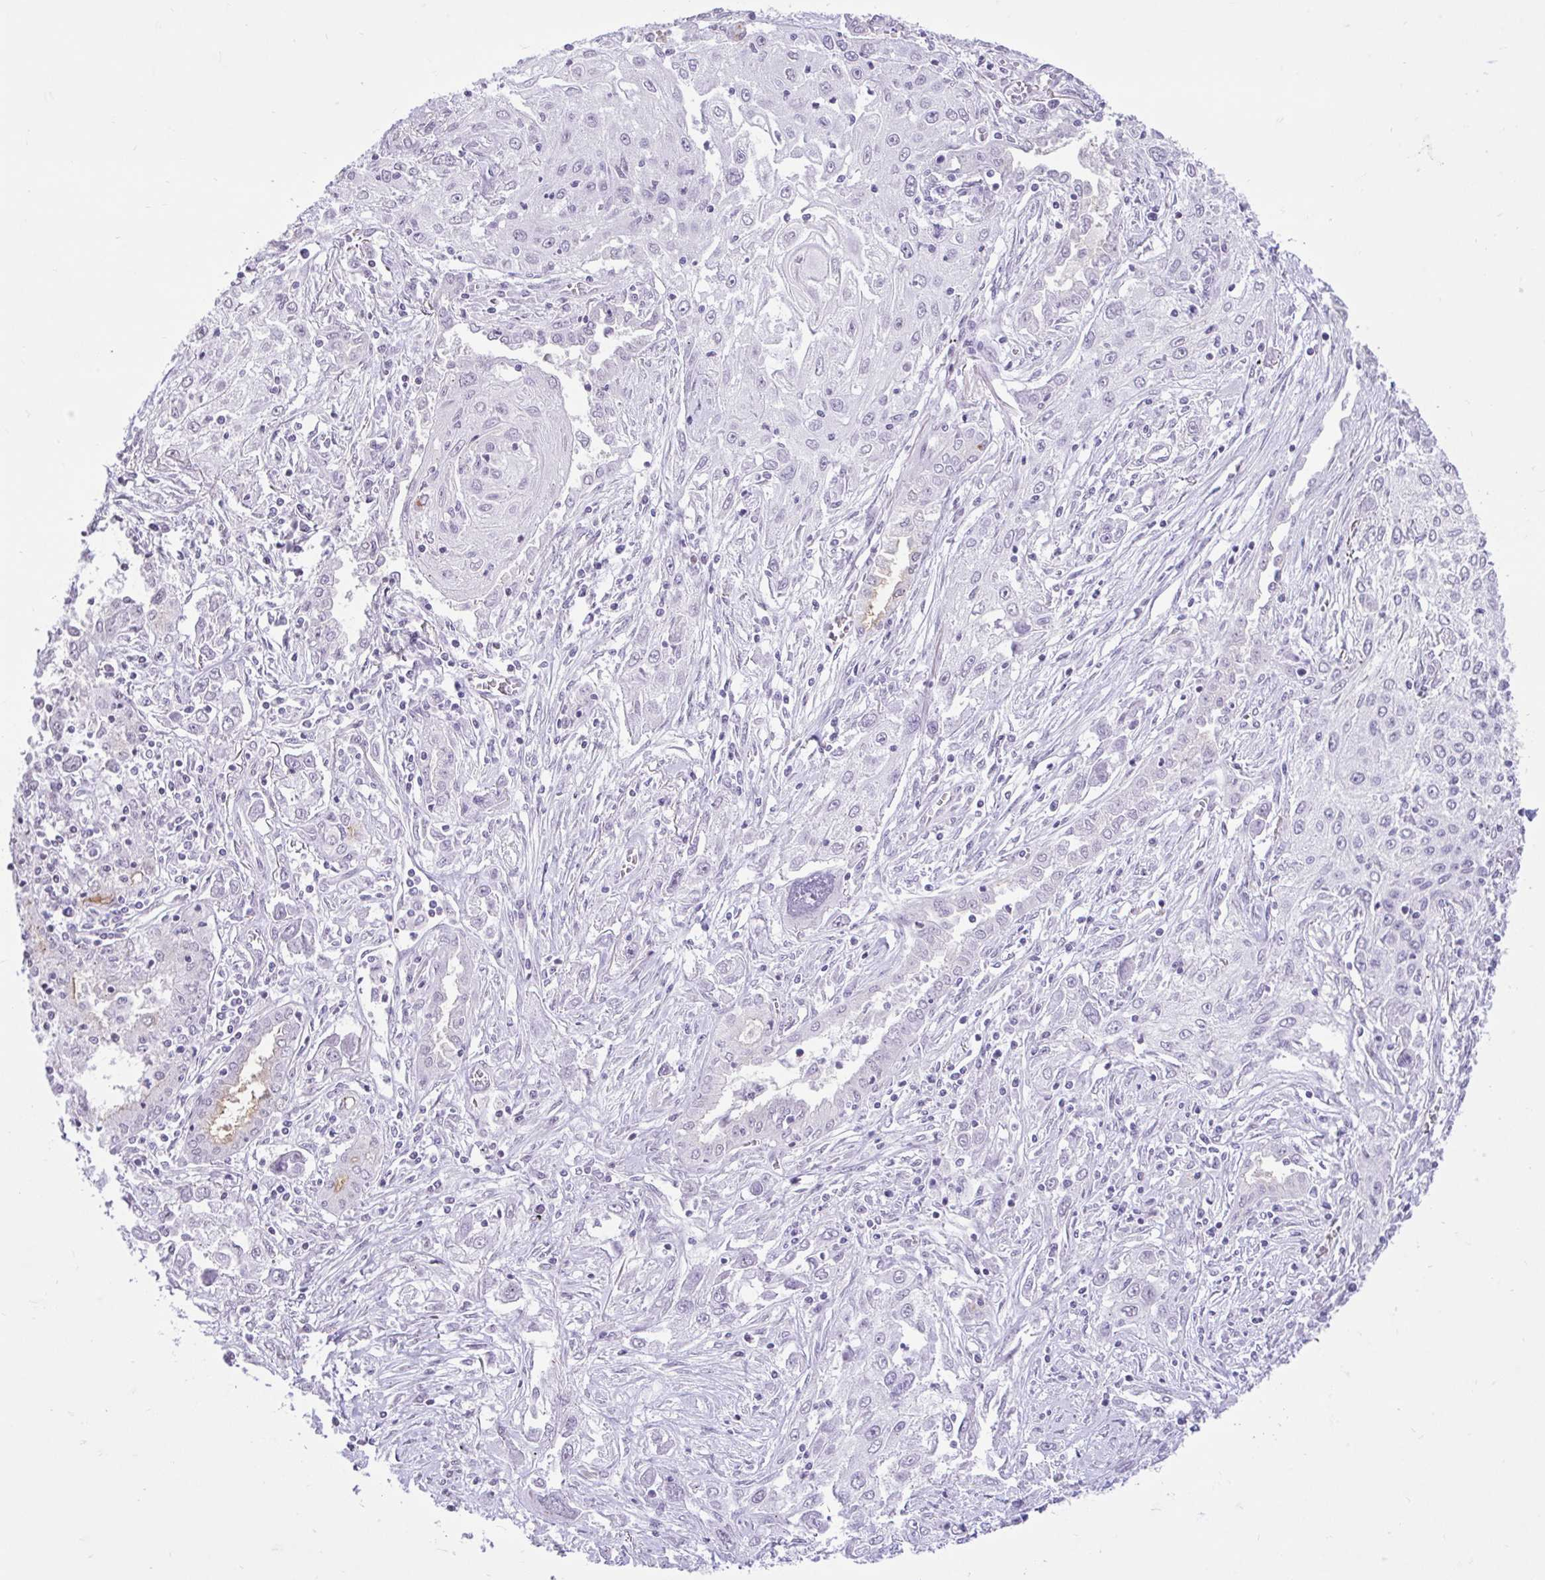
{"staining": {"intensity": "negative", "quantity": "none", "location": "none"}, "tissue": "lung cancer", "cell_type": "Tumor cells", "image_type": "cancer", "snomed": [{"axis": "morphology", "description": "Squamous cell carcinoma, NOS"}, {"axis": "topography", "description": "Lung"}], "caption": "Immunohistochemical staining of human lung cancer (squamous cell carcinoma) displays no significant staining in tumor cells.", "gene": "REEP1", "patient": {"sex": "female", "age": 69}}